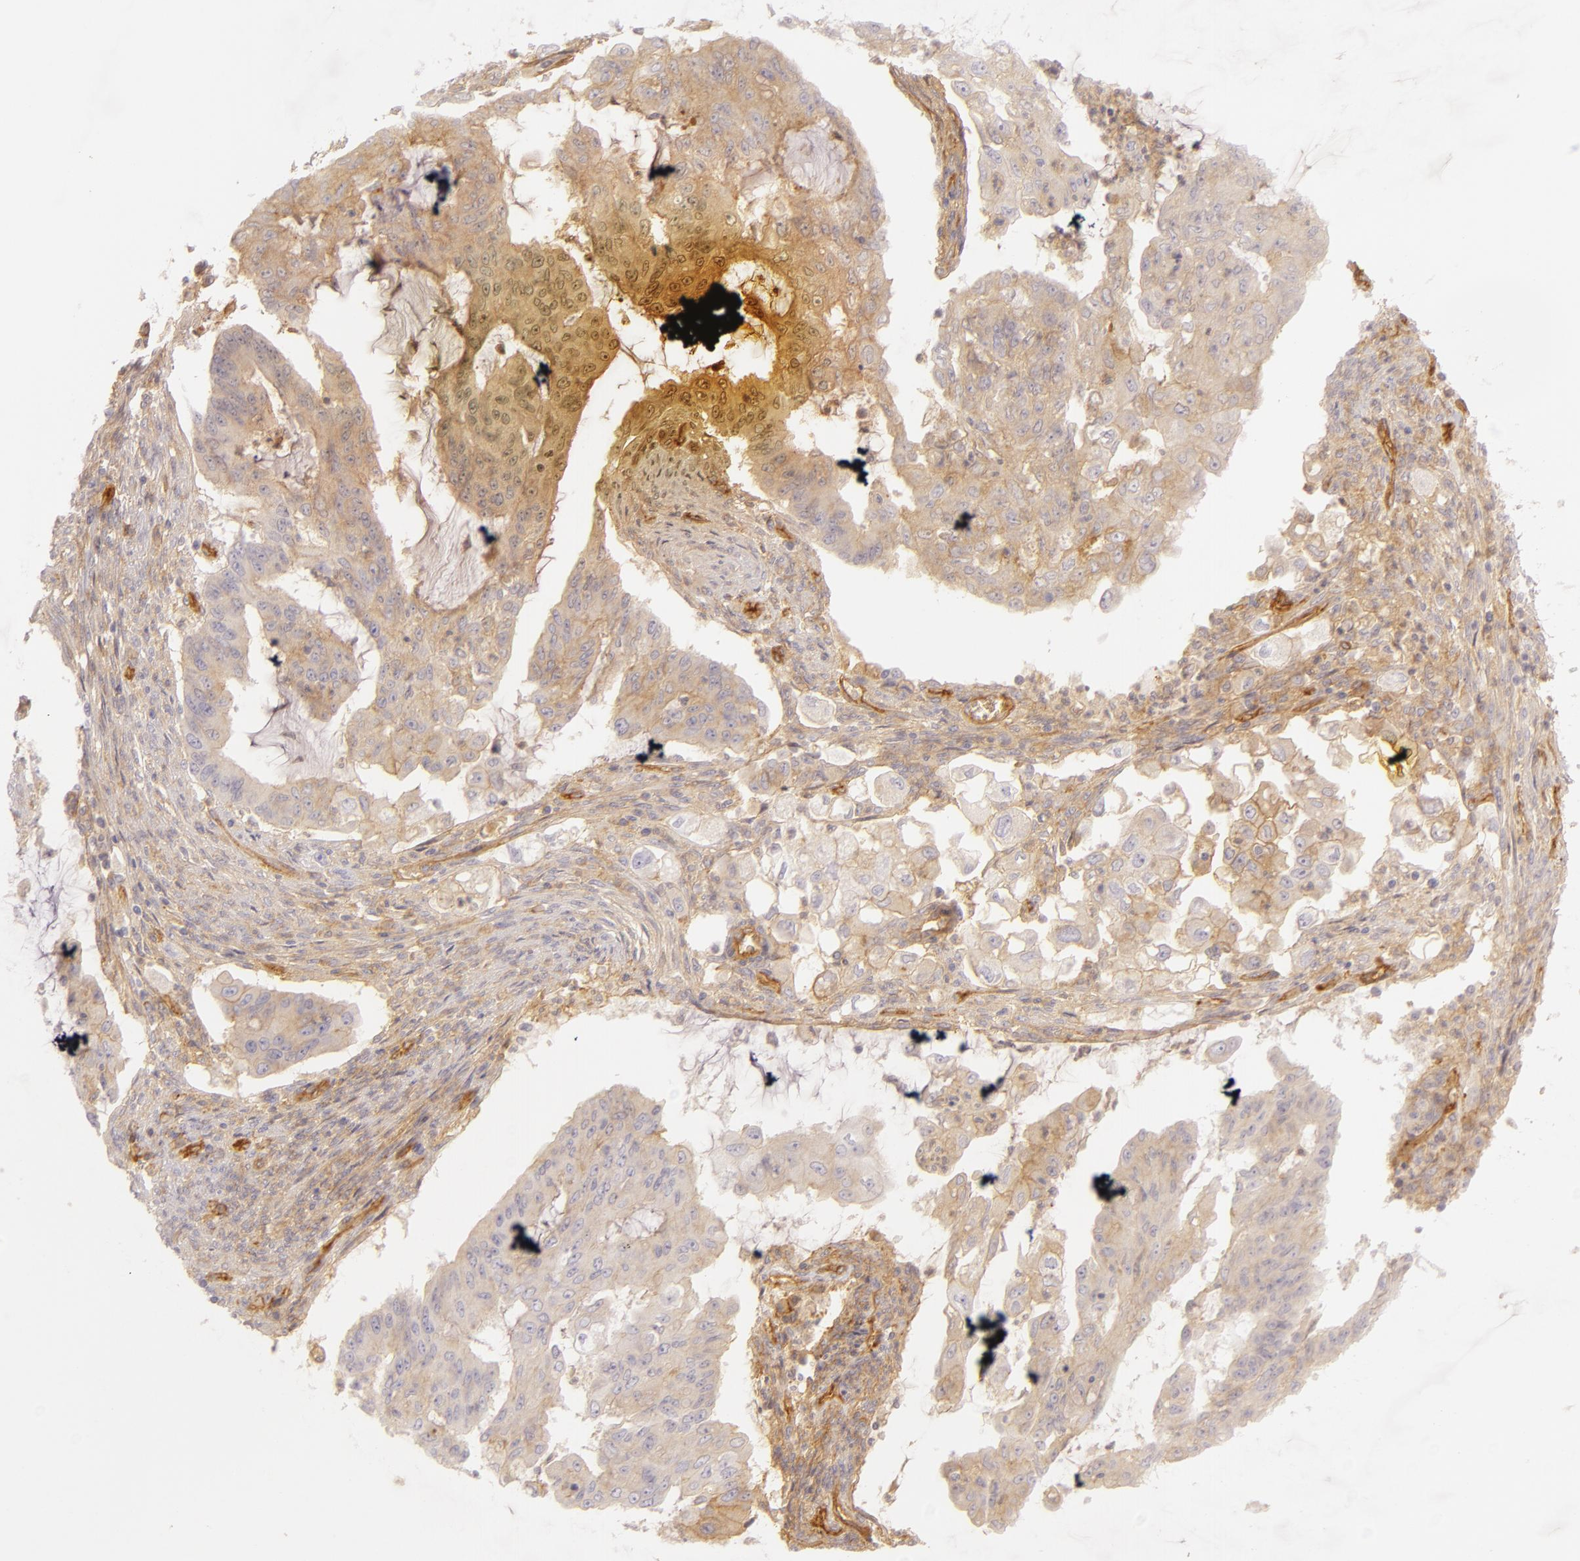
{"staining": {"intensity": "weak", "quantity": ">75%", "location": "cytoplasmic/membranous"}, "tissue": "endometrial cancer", "cell_type": "Tumor cells", "image_type": "cancer", "snomed": [{"axis": "morphology", "description": "Adenocarcinoma, NOS"}, {"axis": "topography", "description": "Endometrium"}], "caption": "Protein expression analysis of human adenocarcinoma (endometrial) reveals weak cytoplasmic/membranous expression in approximately >75% of tumor cells.", "gene": "CD59", "patient": {"sex": "female", "age": 75}}